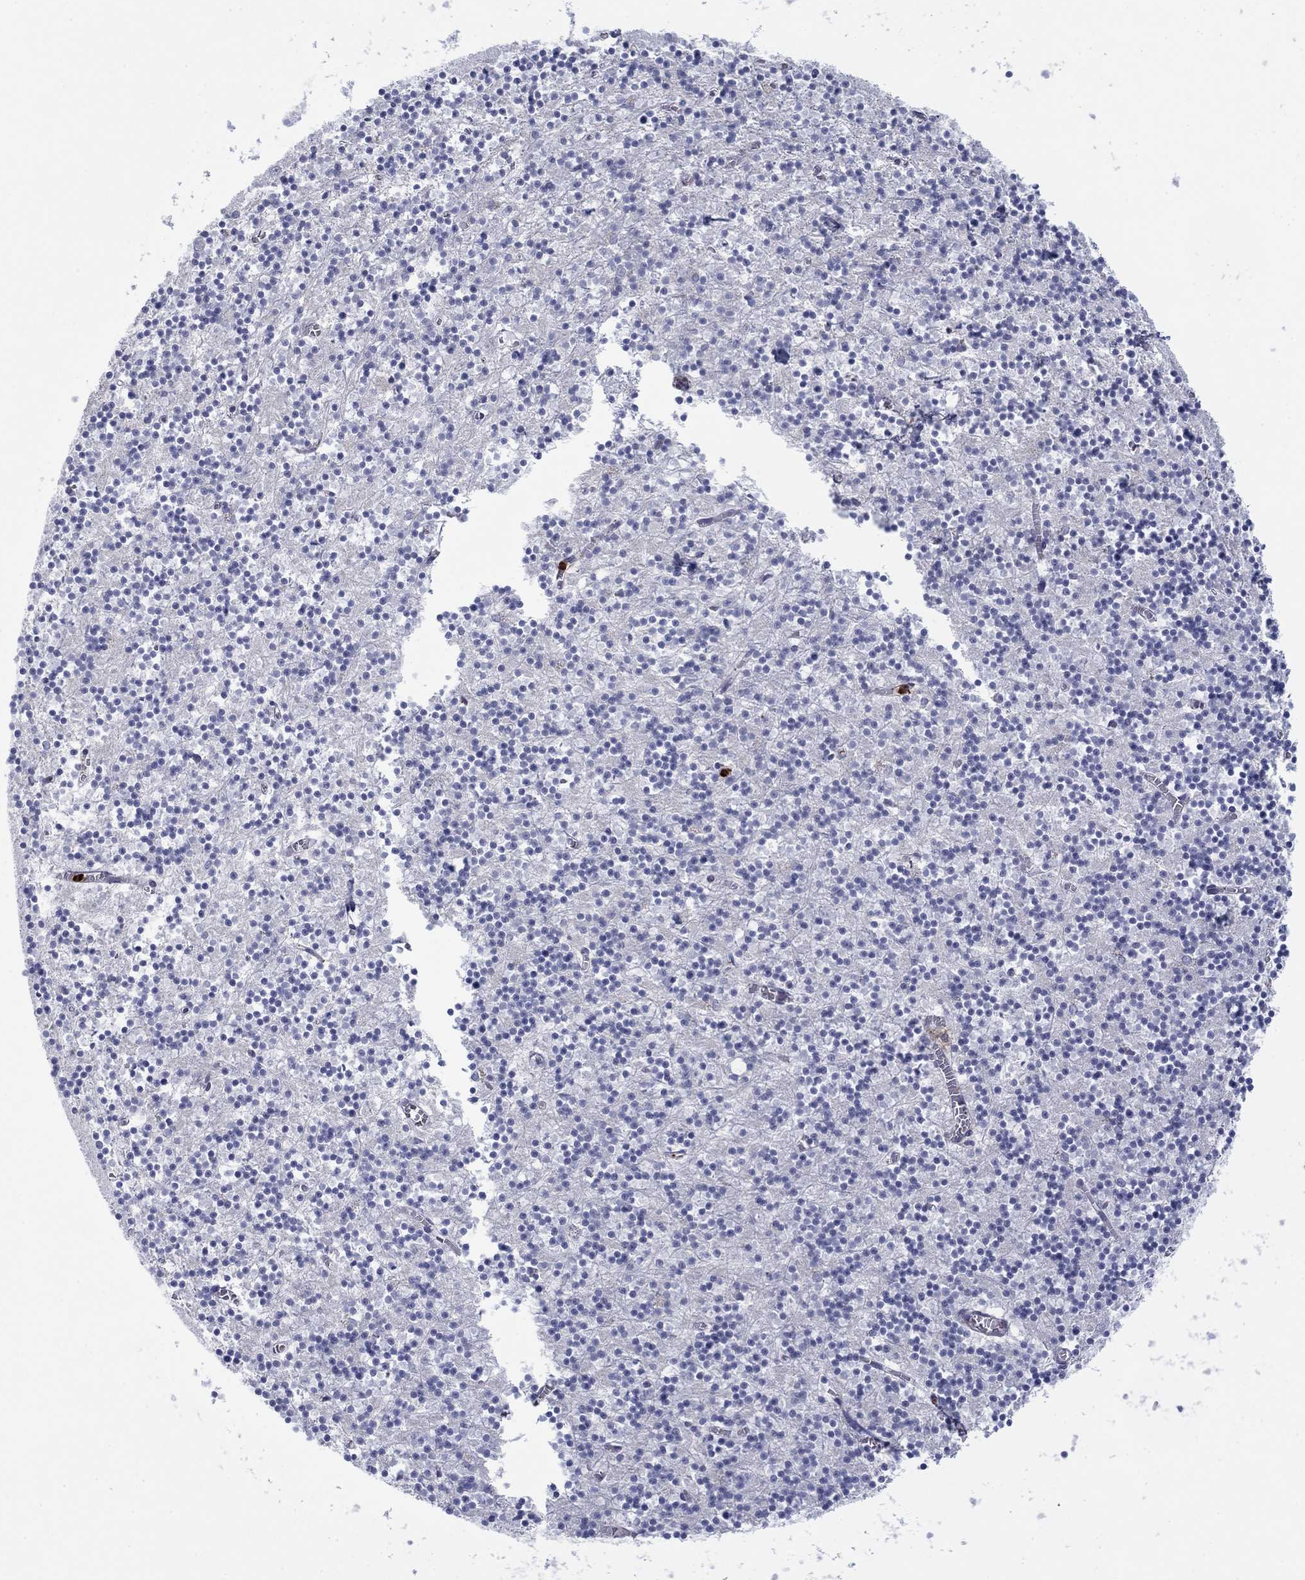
{"staining": {"intensity": "negative", "quantity": "none", "location": "none"}, "tissue": "cerebellum", "cell_type": "Cells in granular layer", "image_type": "normal", "snomed": [{"axis": "morphology", "description": "Normal tissue, NOS"}, {"axis": "topography", "description": "Cerebellum"}], "caption": "This is an IHC histopathology image of benign human cerebellum. There is no staining in cells in granular layer.", "gene": "MTRFR", "patient": {"sex": "female", "age": 64}}